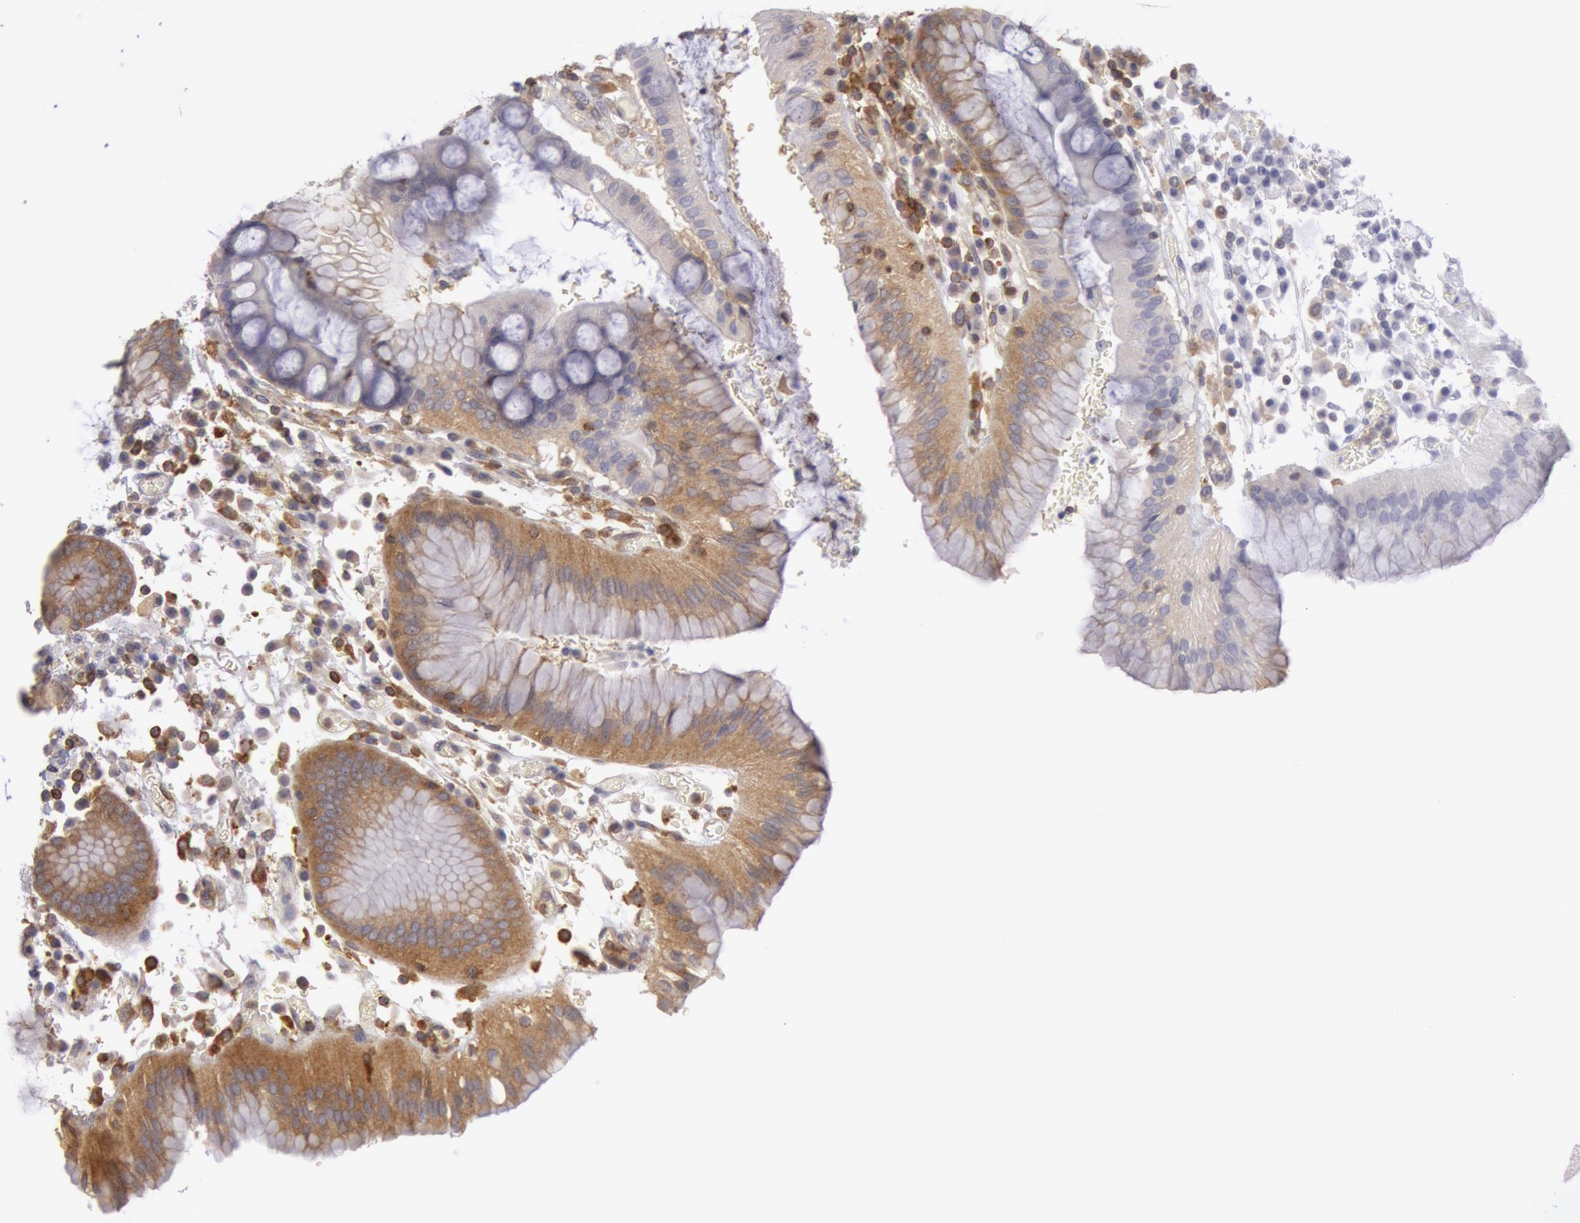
{"staining": {"intensity": "moderate", "quantity": ">75%", "location": "cytoplasmic/membranous"}, "tissue": "stomach", "cell_type": "Glandular cells", "image_type": "normal", "snomed": [{"axis": "morphology", "description": "Normal tissue, NOS"}, {"axis": "topography", "description": "Stomach, lower"}], "caption": "Brown immunohistochemical staining in unremarkable stomach reveals moderate cytoplasmic/membranous expression in approximately >75% of glandular cells. The staining was performed using DAB, with brown indicating positive protein expression. Nuclei are stained blue with hematoxylin.", "gene": "IKBKB", "patient": {"sex": "female", "age": 73}}